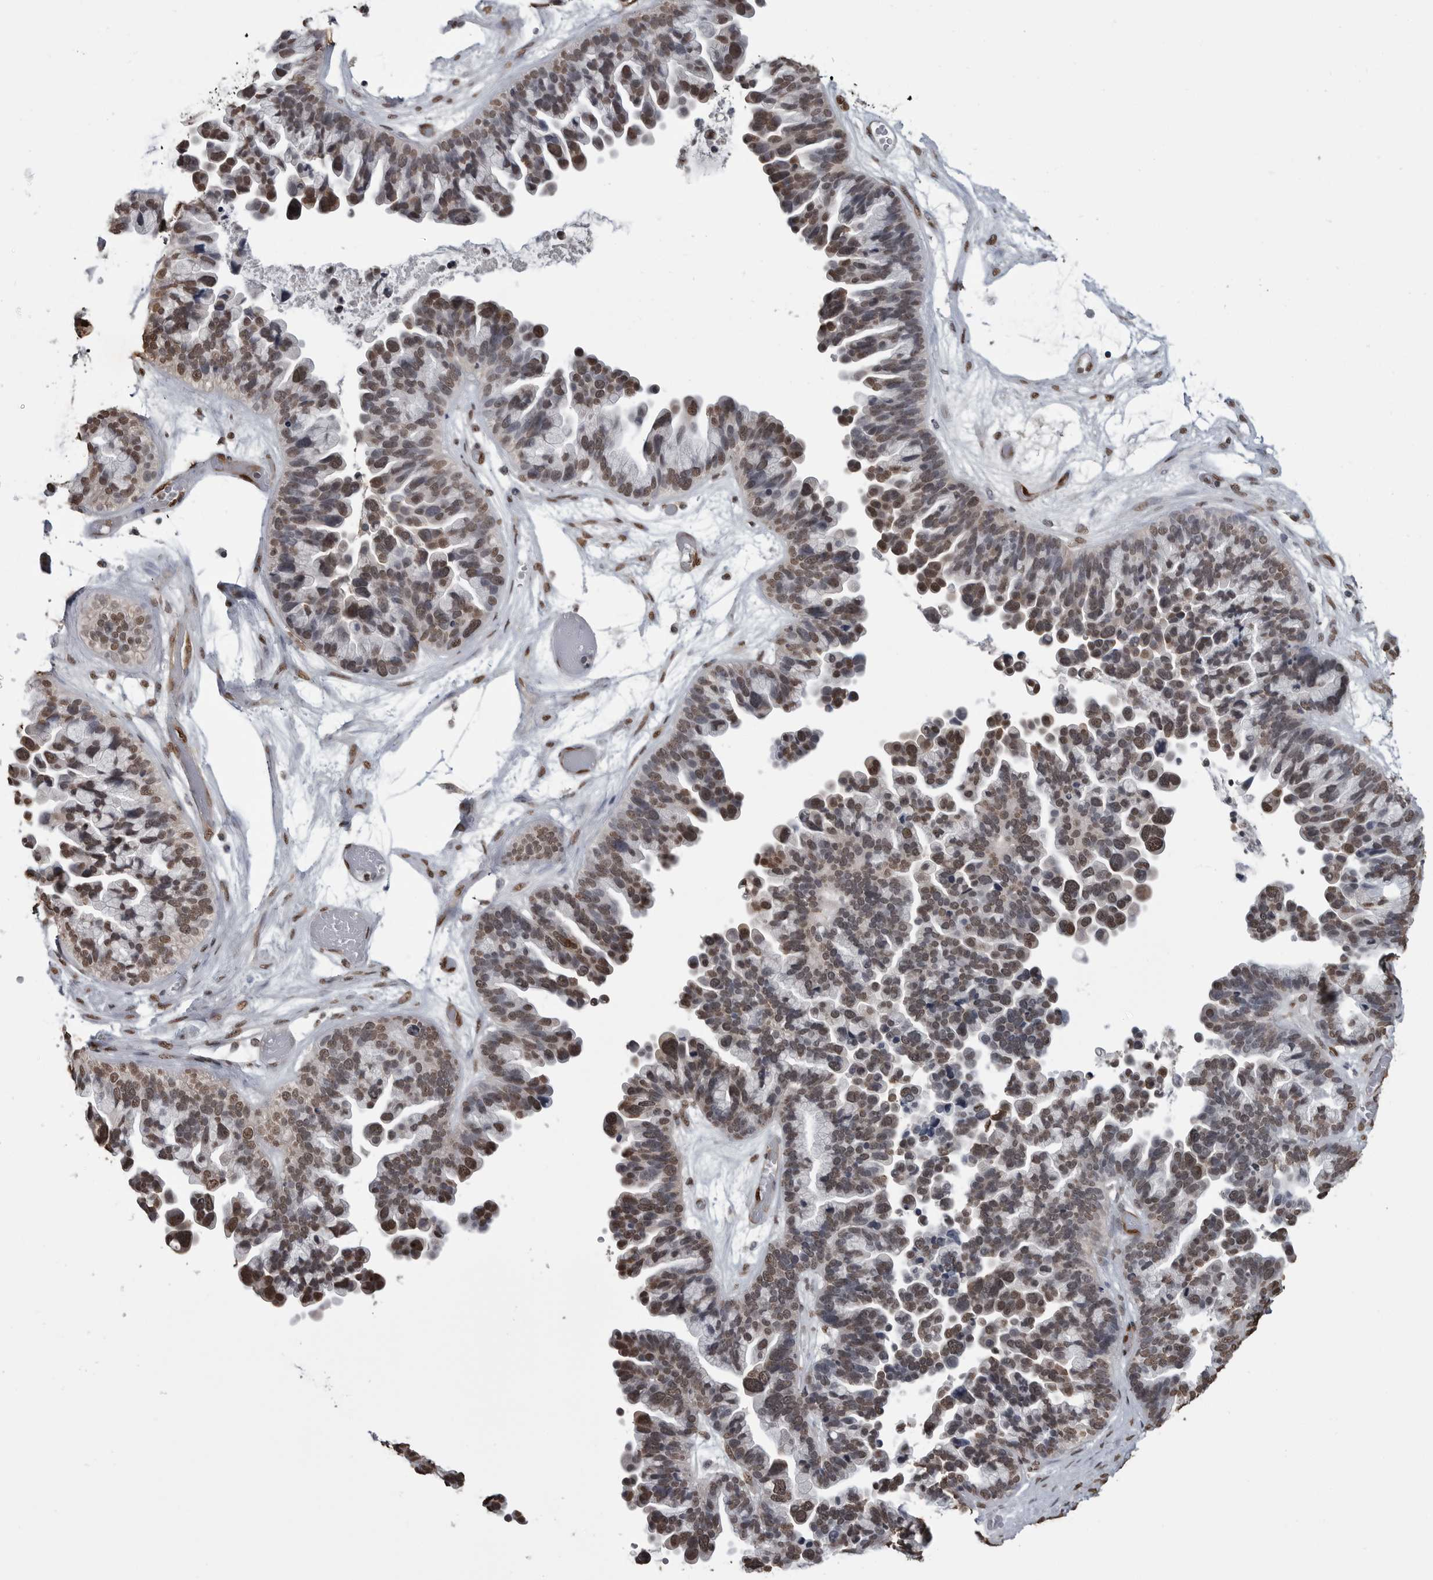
{"staining": {"intensity": "moderate", "quantity": ">75%", "location": "nuclear"}, "tissue": "ovarian cancer", "cell_type": "Tumor cells", "image_type": "cancer", "snomed": [{"axis": "morphology", "description": "Cystadenocarcinoma, serous, NOS"}, {"axis": "topography", "description": "Ovary"}], "caption": "Tumor cells demonstrate moderate nuclear expression in about >75% of cells in ovarian cancer (serous cystadenocarcinoma).", "gene": "SMAD2", "patient": {"sex": "female", "age": 56}}